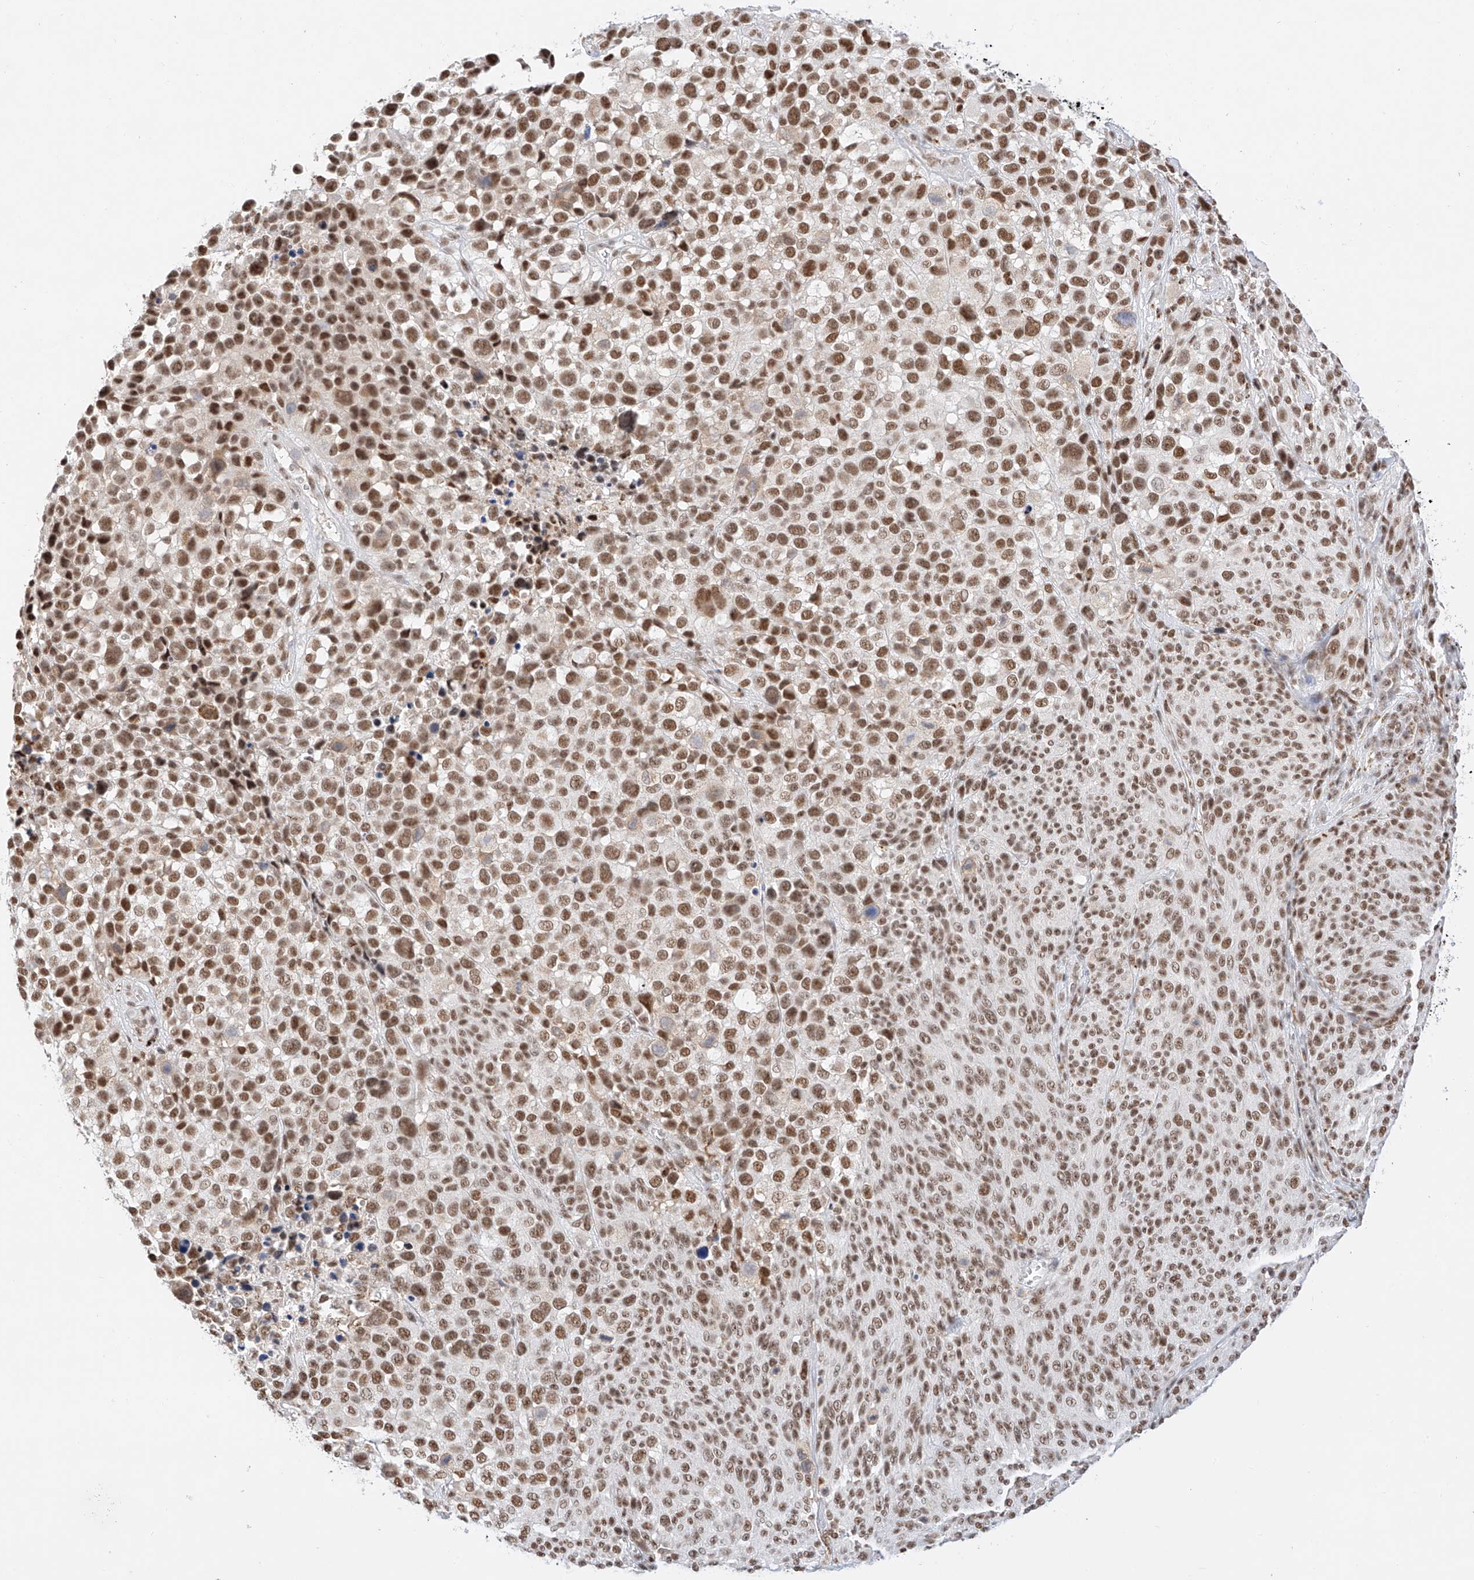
{"staining": {"intensity": "moderate", "quantity": ">75%", "location": "nuclear"}, "tissue": "melanoma", "cell_type": "Tumor cells", "image_type": "cancer", "snomed": [{"axis": "morphology", "description": "Malignant melanoma, NOS"}, {"axis": "topography", "description": "Skin of trunk"}], "caption": "The micrograph displays staining of malignant melanoma, revealing moderate nuclear protein staining (brown color) within tumor cells. Immunohistochemistry (ihc) stains the protein in brown and the nuclei are stained blue.", "gene": "NRF1", "patient": {"sex": "male", "age": 71}}